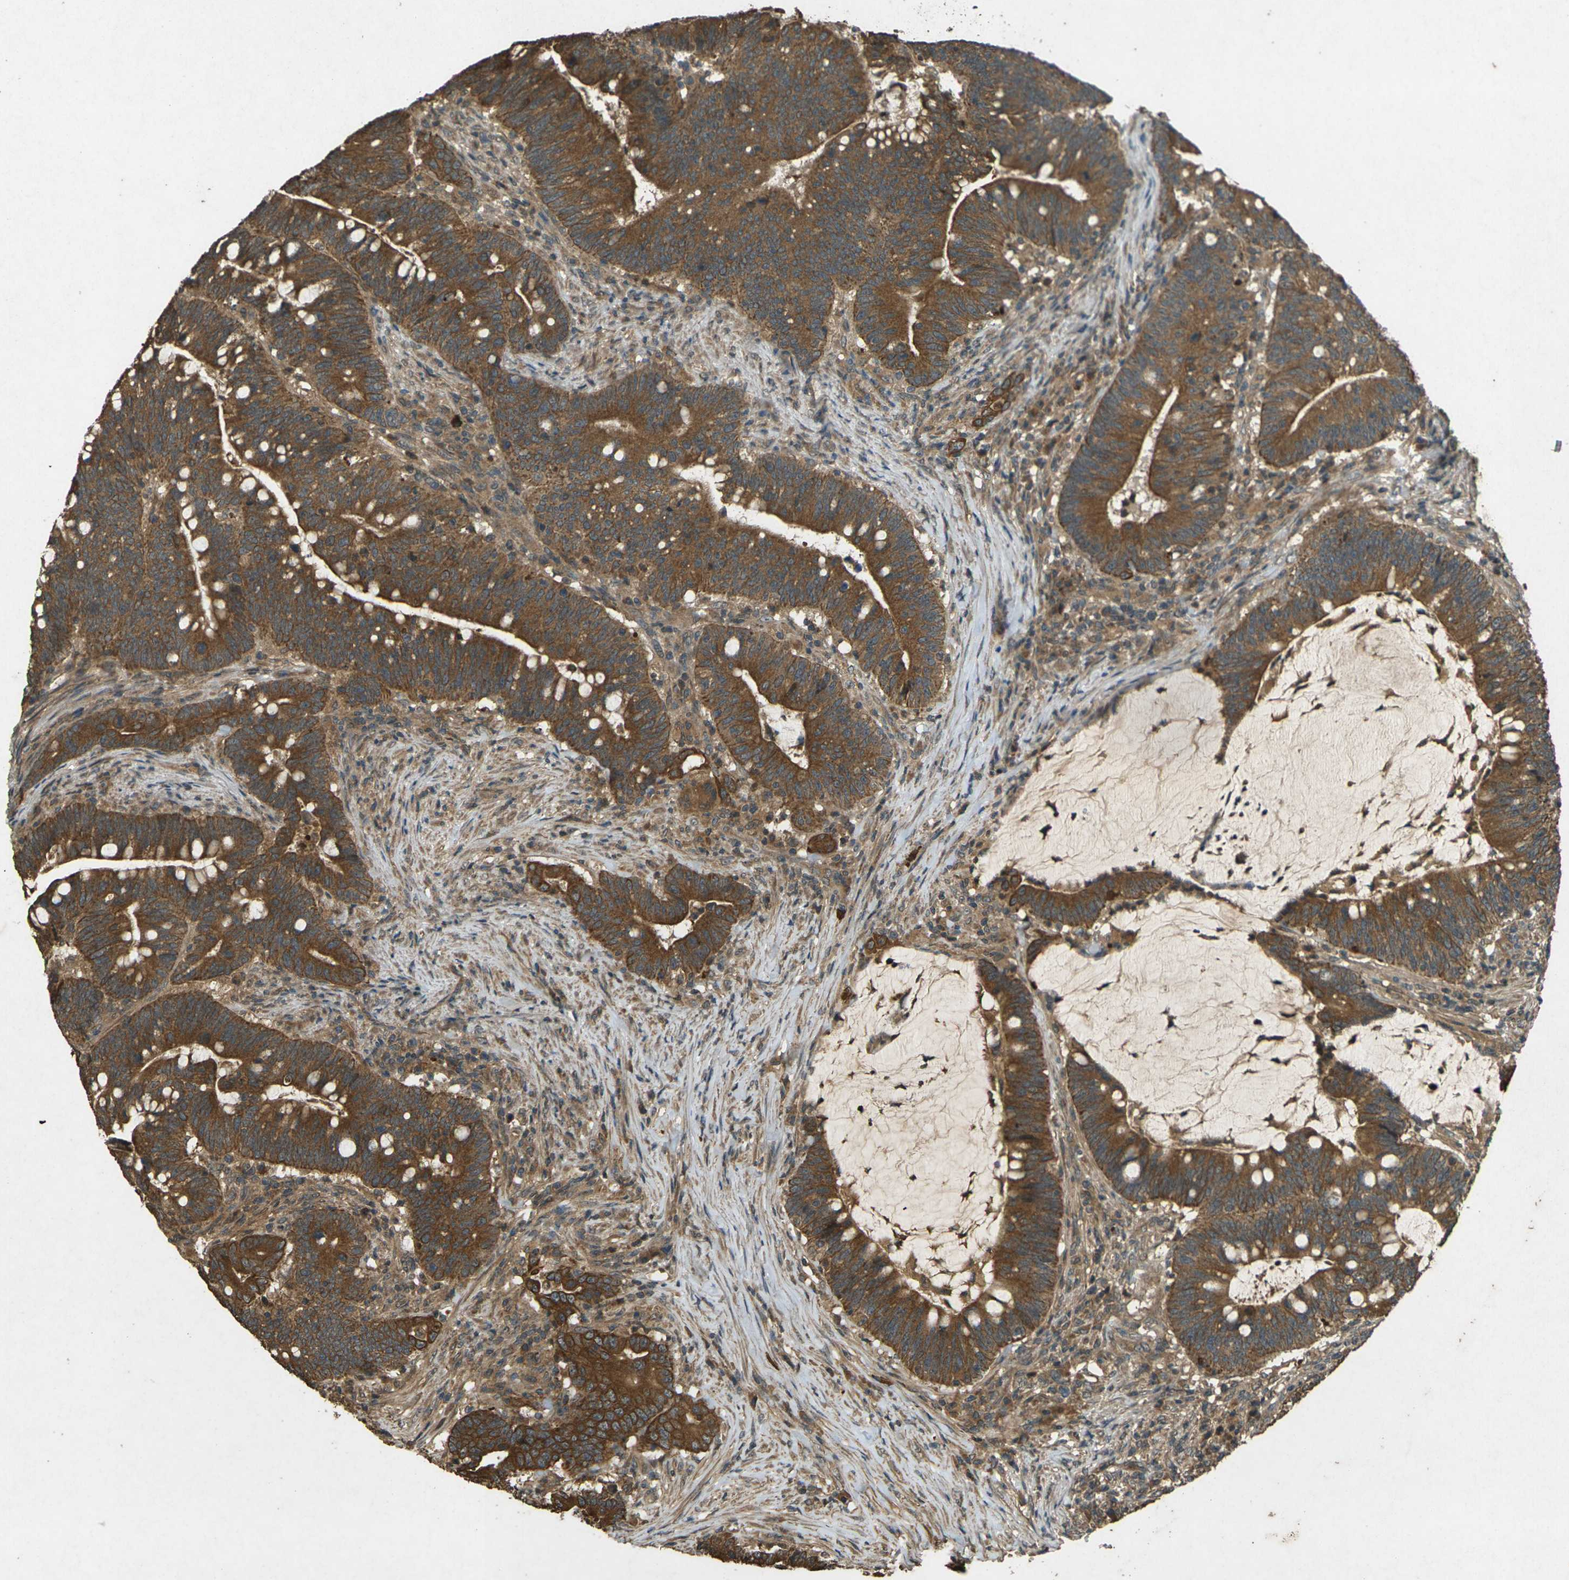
{"staining": {"intensity": "strong", "quantity": ">75%", "location": "cytoplasmic/membranous"}, "tissue": "colorectal cancer", "cell_type": "Tumor cells", "image_type": "cancer", "snomed": [{"axis": "morphology", "description": "Normal tissue, NOS"}, {"axis": "morphology", "description": "Adenocarcinoma, NOS"}, {"axis": "topography", "description": "Colon"}], "caption": "Brown immunohistochemical staining in human colorectal cancer (adenocarcinoma) shows strong cytoplasmic/membranous staining in approximately >75% of tumor cells. (brown staining indicates protein expression, while blue staining denotes nuclei).", "gene": "TAP1", "patient": {"sex": "female", "age": 66}}